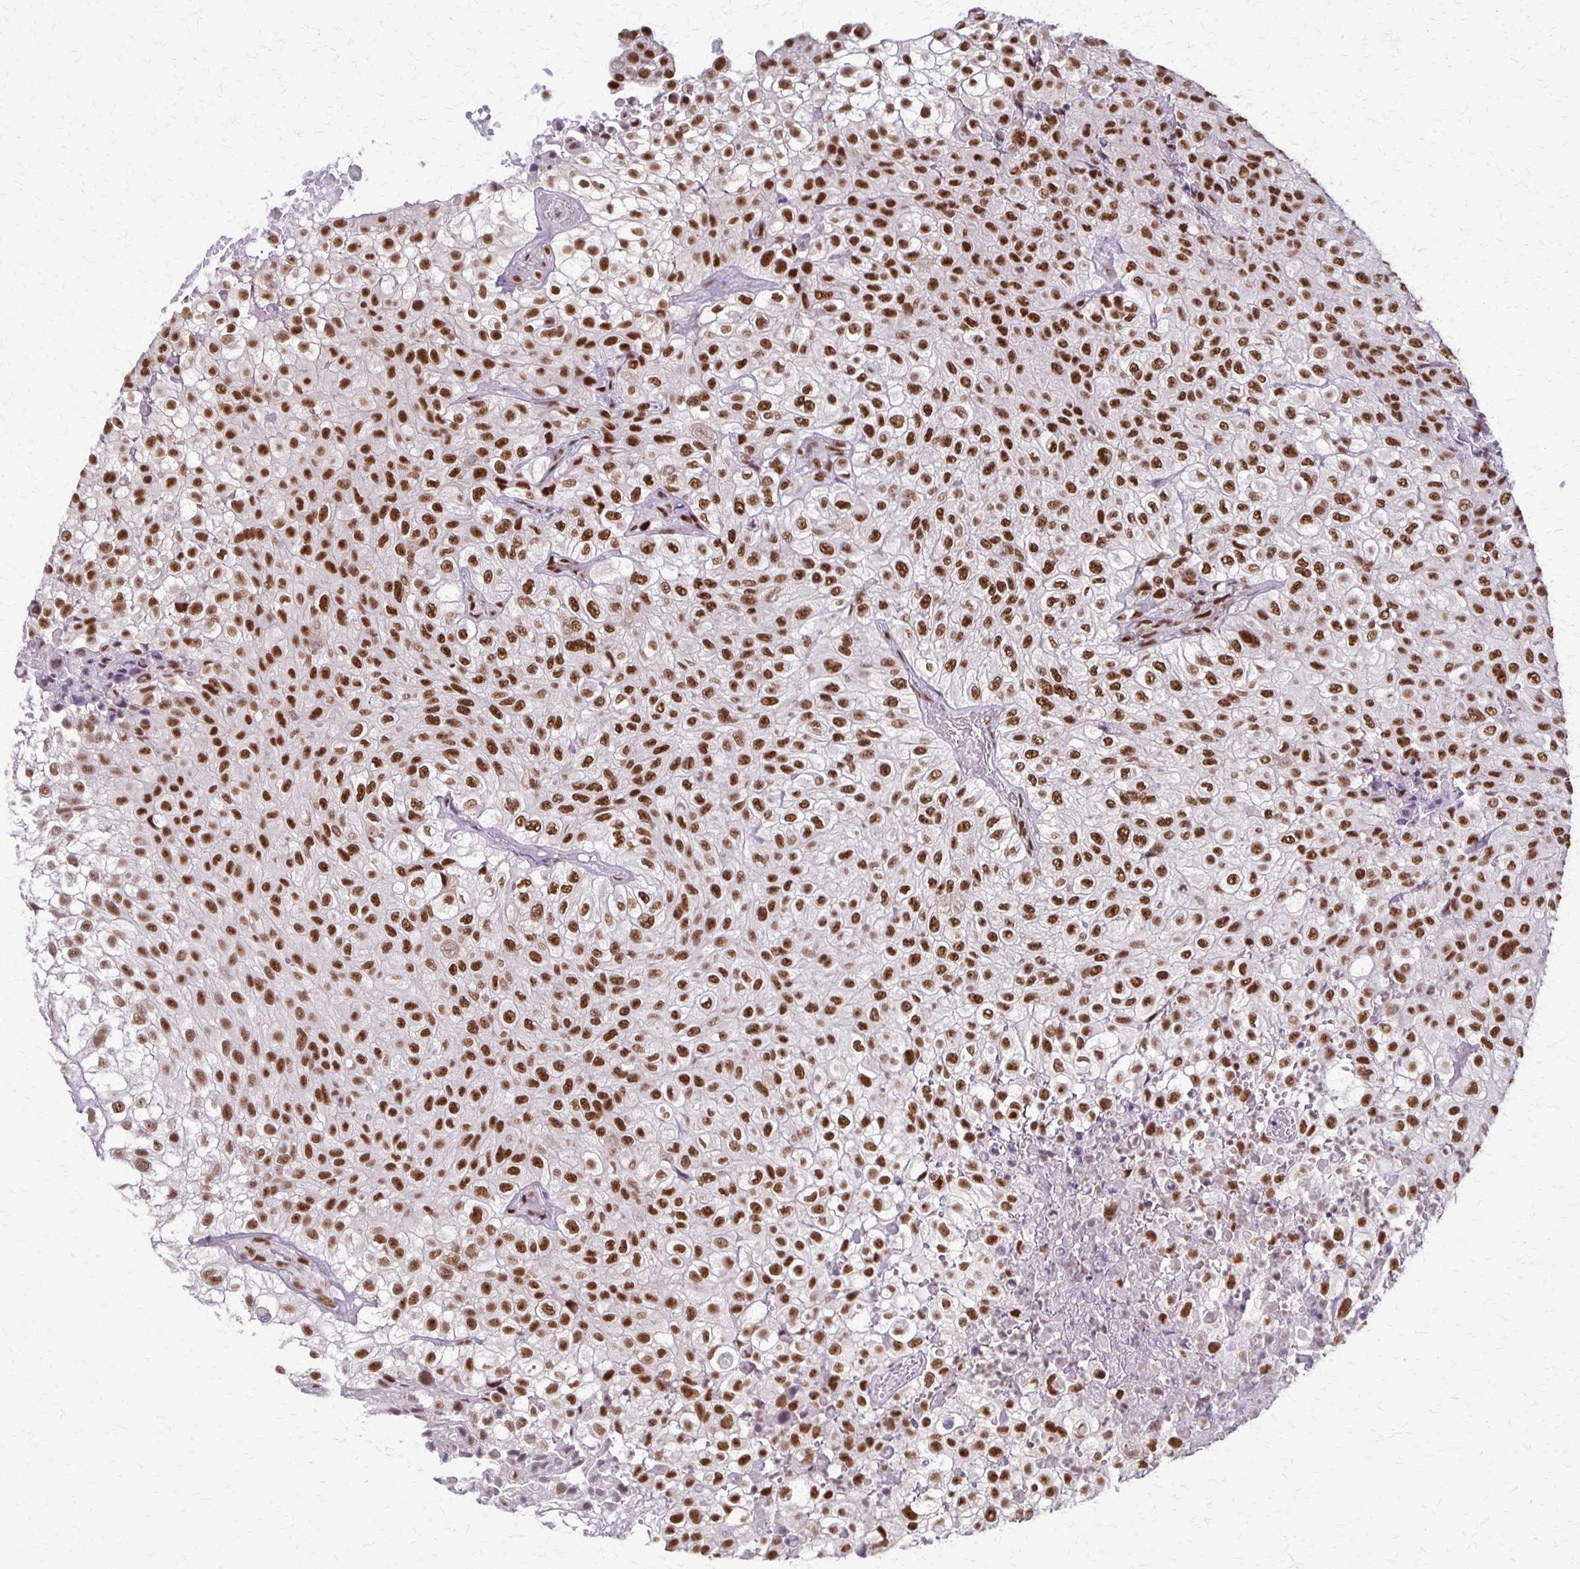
{"staining": {"intensity": "strong", "quantity": ">75%", "location": "nuclear"}, "tissue": "urothelial cancer", "cell_type": "Tumor cells", "image_type": "cancer", "snomed": [{"axis": "morphology", "description": "Urothelial carcinoma, High grade"}, {"axis": "topography", "description": "Urinary bladder"}], "caption": "A histopathology image of human urothelial carcinoma (high-grade) stained for a protein reveals strong nuclear brown staining in tumor cells.", "gene": "XRCC6", "patient": {"sex": "male", "age": 56}}